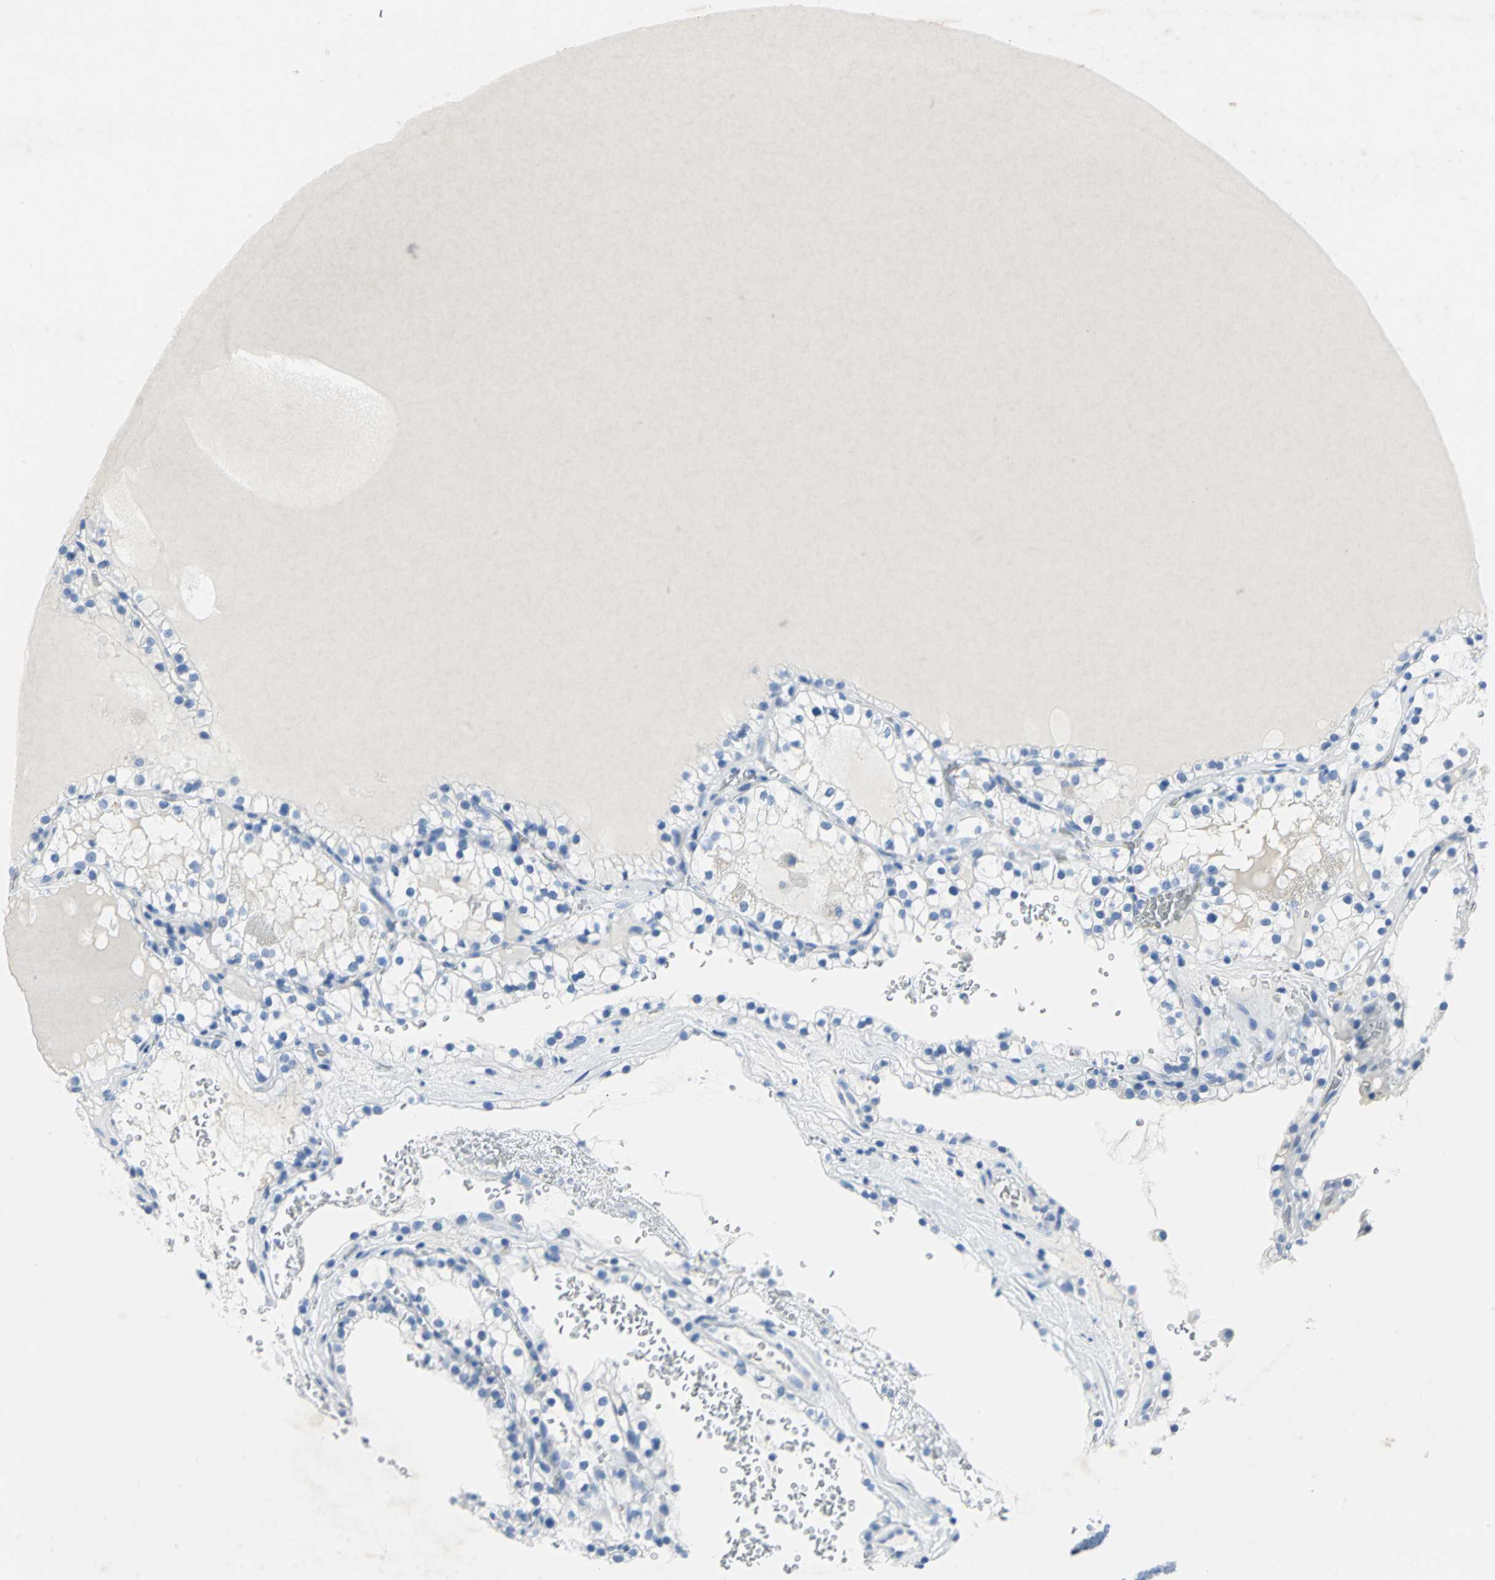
{"staining": {"intensity": "negative", "quantity": "none", "location": "none"}, "tissue": "renal cancer", "cell_type": "Tumor cells", "image_type": "cancer", "snomed": [{"axis": "morphology", "description": "Adenocarcinoma, NOS"}, {"axis": "topography", "description": "Kidney"}], "caption": "Tumor cells show no significant expression in renal cancer.", "gene": "SFN", "patient": {"sex": "female", "age": 41}}